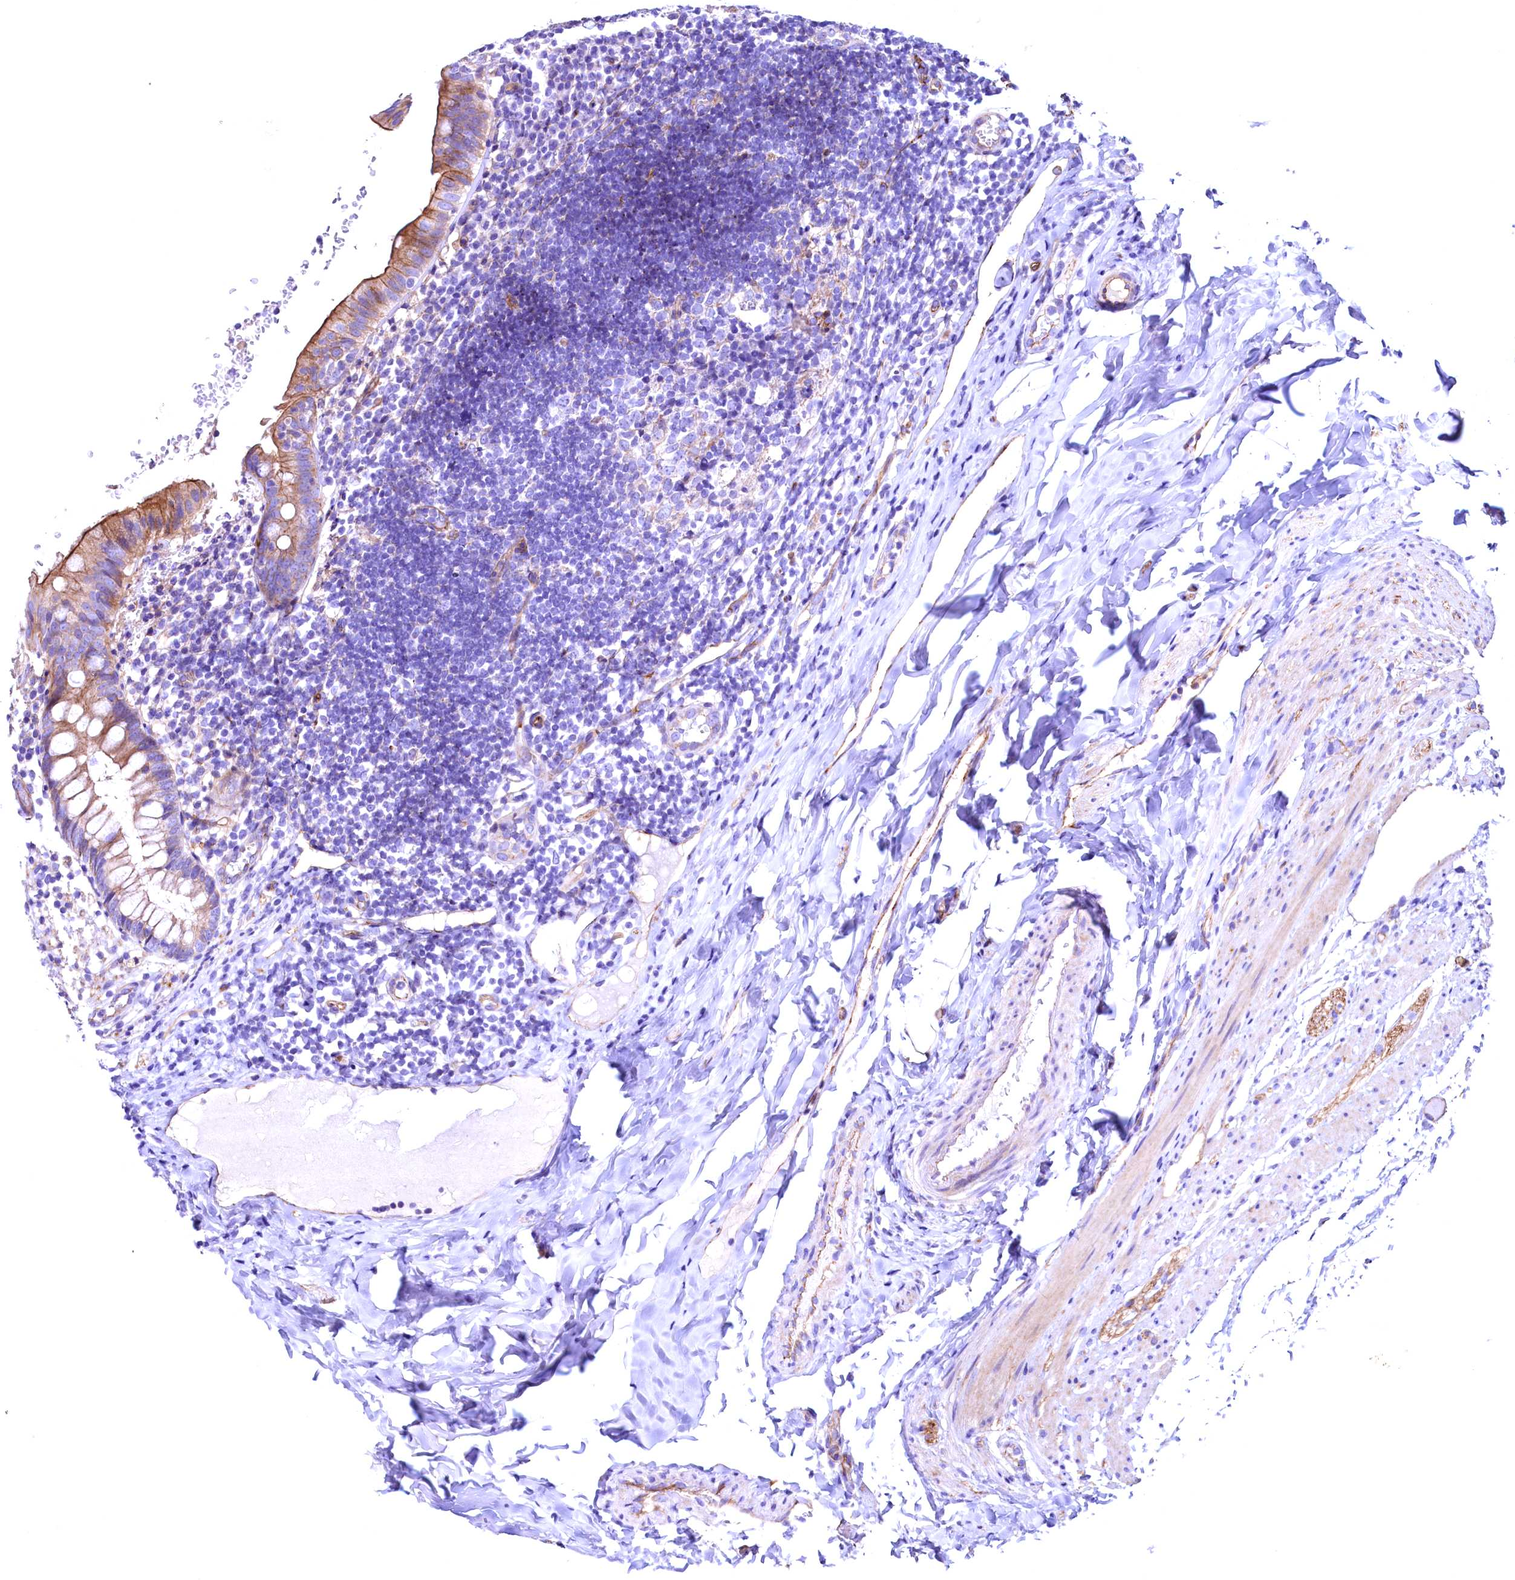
{"staining": {"intensity": "strong", "quantity": "25%-75%", "location": "cytoplasmic/membranous"}, "tissue": "appendix", "cell_type": "Glandular cells", "image_type": "normal", "snomed": [{"axis": "morphology", "description": "Normal tissue, NOS"}, {"axis": "topography", "description": "Appendix"}], "caption": "A brown stain highlights strong cytoplasmic/membranous positivity of a protein in glandular cells of benign appendix. Using DAB (3,3'-diaminobenzidine) (brown) and hematoxylin (blue) stains, captured at high magnification using brightfield microscopy.", "gene": "SLF1", "patient": {"sex": "male", "age": 8}}